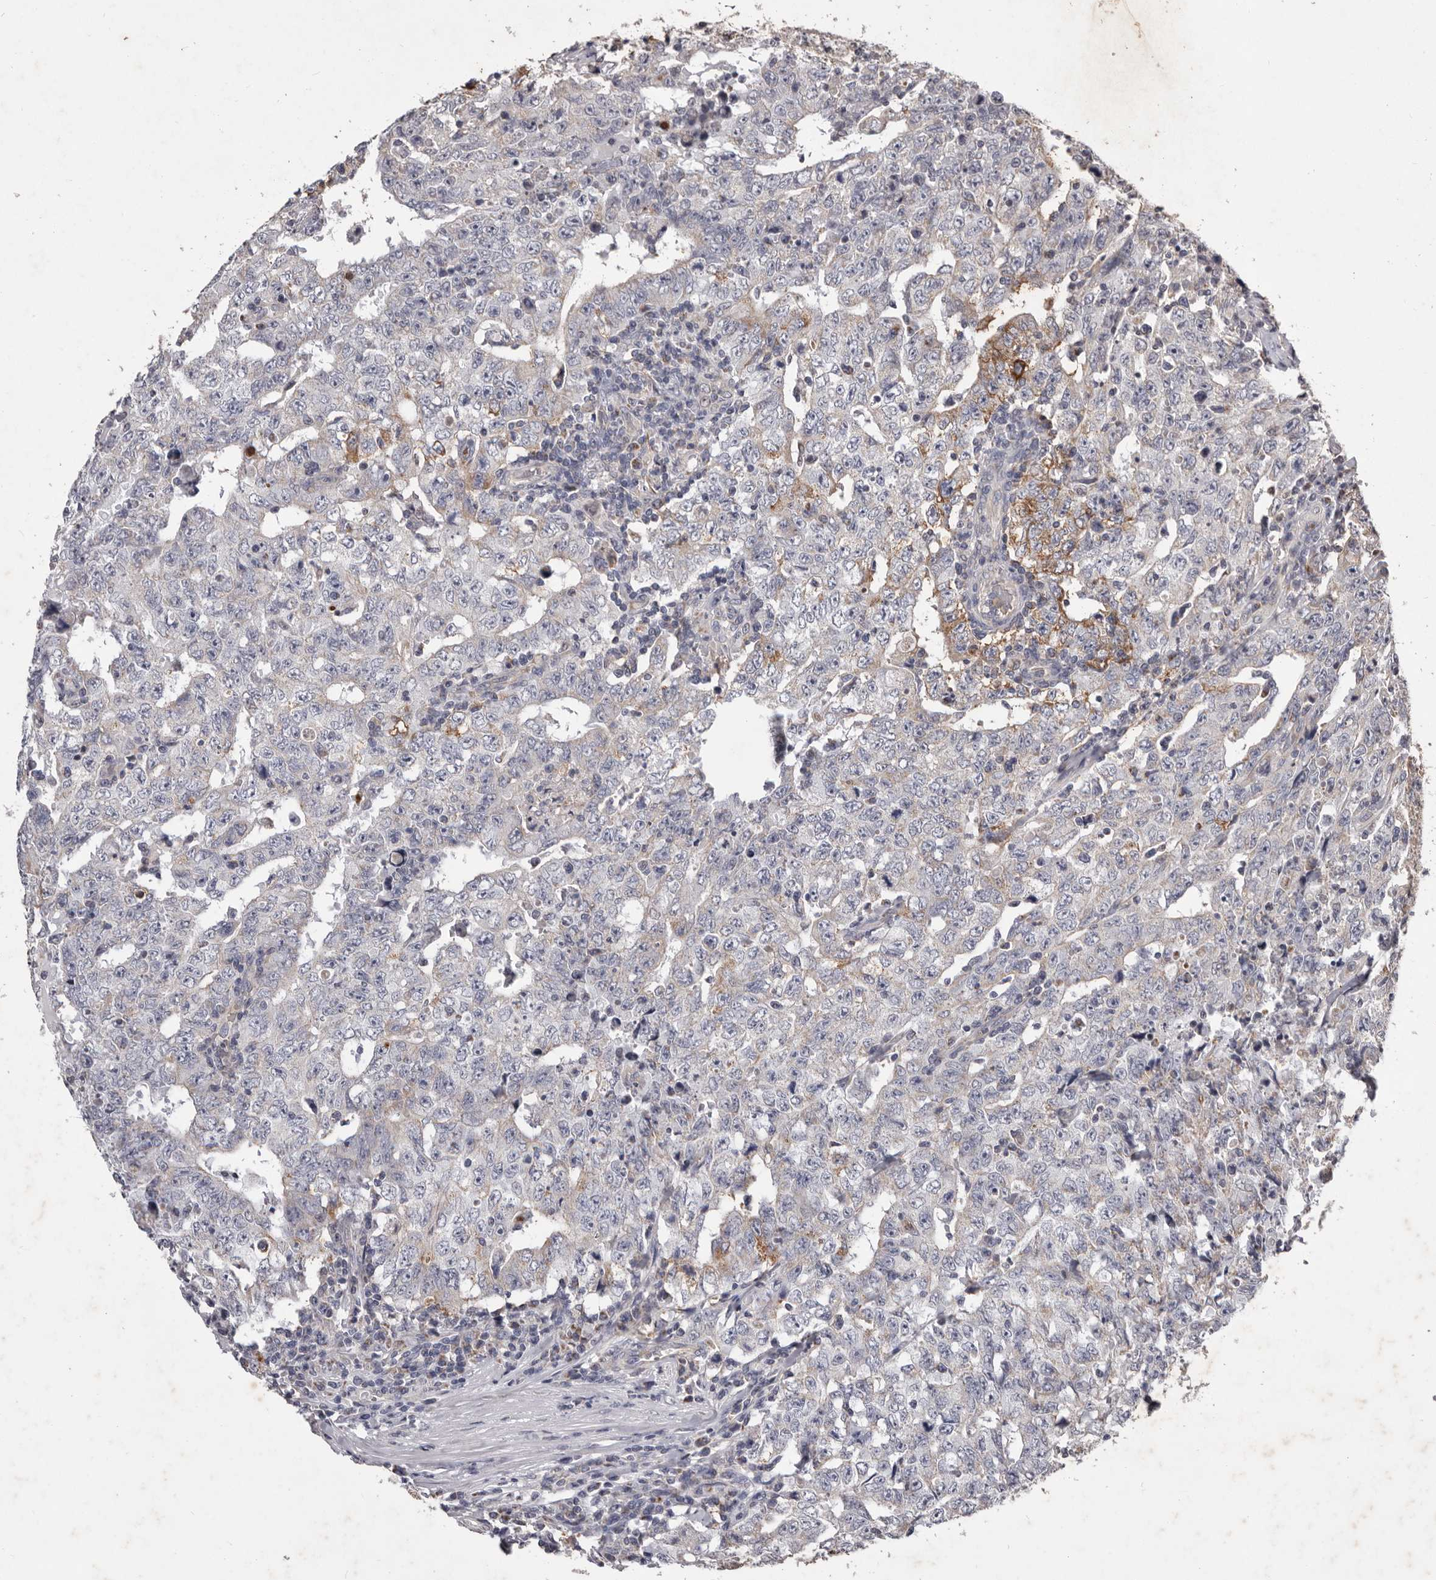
{"staining": {"intensity": "moderate", "quantity": "<25%", "location": "cytoplasmic/membranous"}, "tissue": "testis cancer", "cell_type": "Tumor cells", "image_type": "cancer", "snomed": [{"axis": "morphology", "description": "Carcinoma, Embryonal, NOS"}, {"axis": "topography", "description": "Testis"}], "caption": "This photomicrograph demonstrates IHC staining of embryonal carcinoma (testis), with low moderate cytoplasmic/membranous positivity in approximately <25% of tumor cells.", "gene": "CXCL14", "patient": {"sex": "male", "age": 26}}